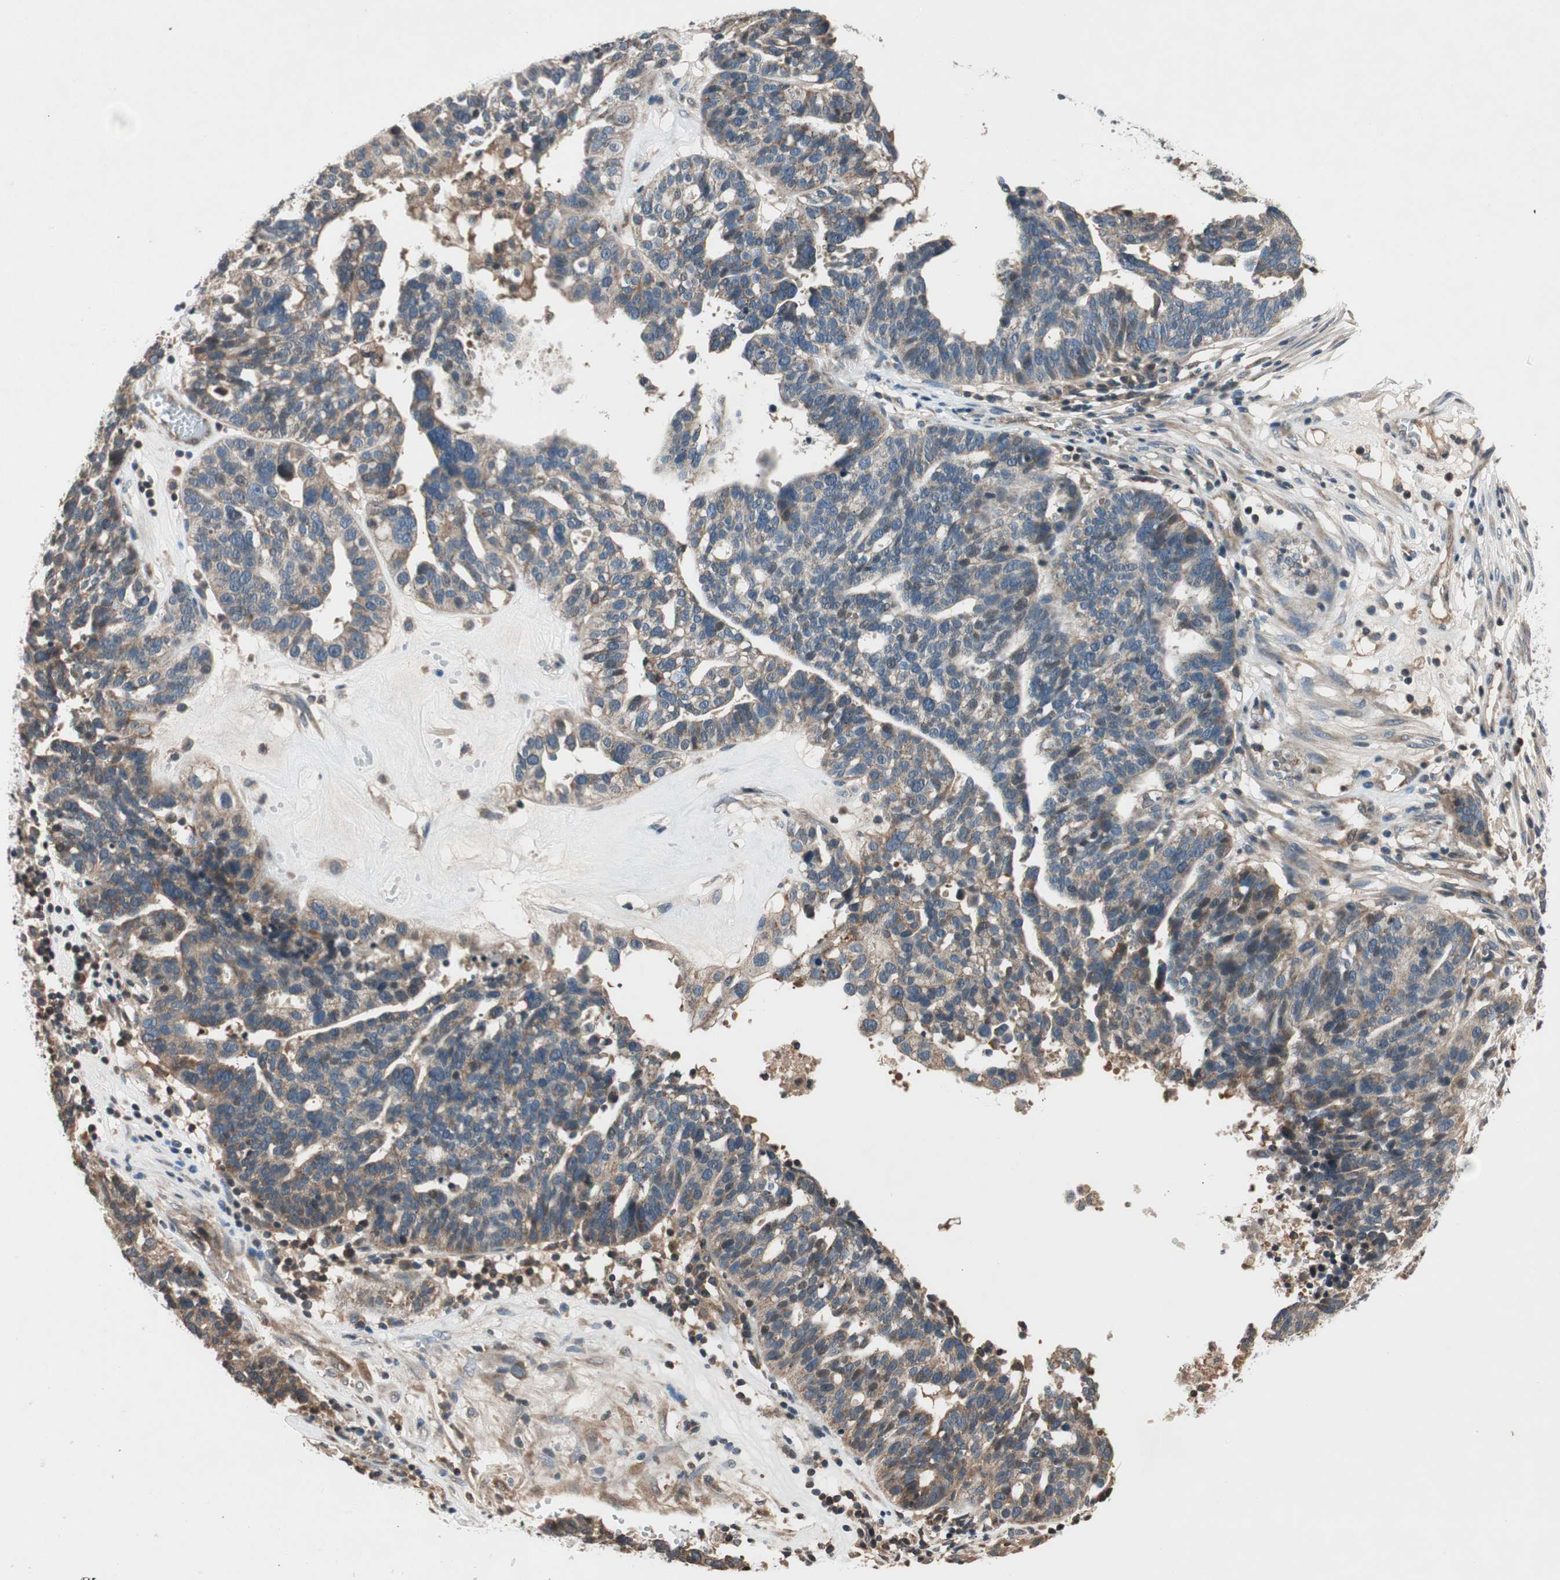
{"staining": {"intensity": "weak", "quantity": "25%-75%", "location": "cytoplasmic/membranous"}, "tissue": "ovarian cancer", "cell_type": "Tumor cells", "image_type": "cancer", "snomed": [{"axis": "morphology", "description": "Cystadenocarcinoma, serous, NOS"}, {"axis": "topography", "description": "Ovary"}], "caption": "Immunohistochemistry (IHC) (DAB (3,3'-diaminobenzidine)) staining of human ovarian serous cystadenocarcinoma reveals weak cytoplasmic/membranous protein expression in about 25%-75% of tumor cells.", "gene": "GCLM", "patient": {"sex": "female", "age": 59}}